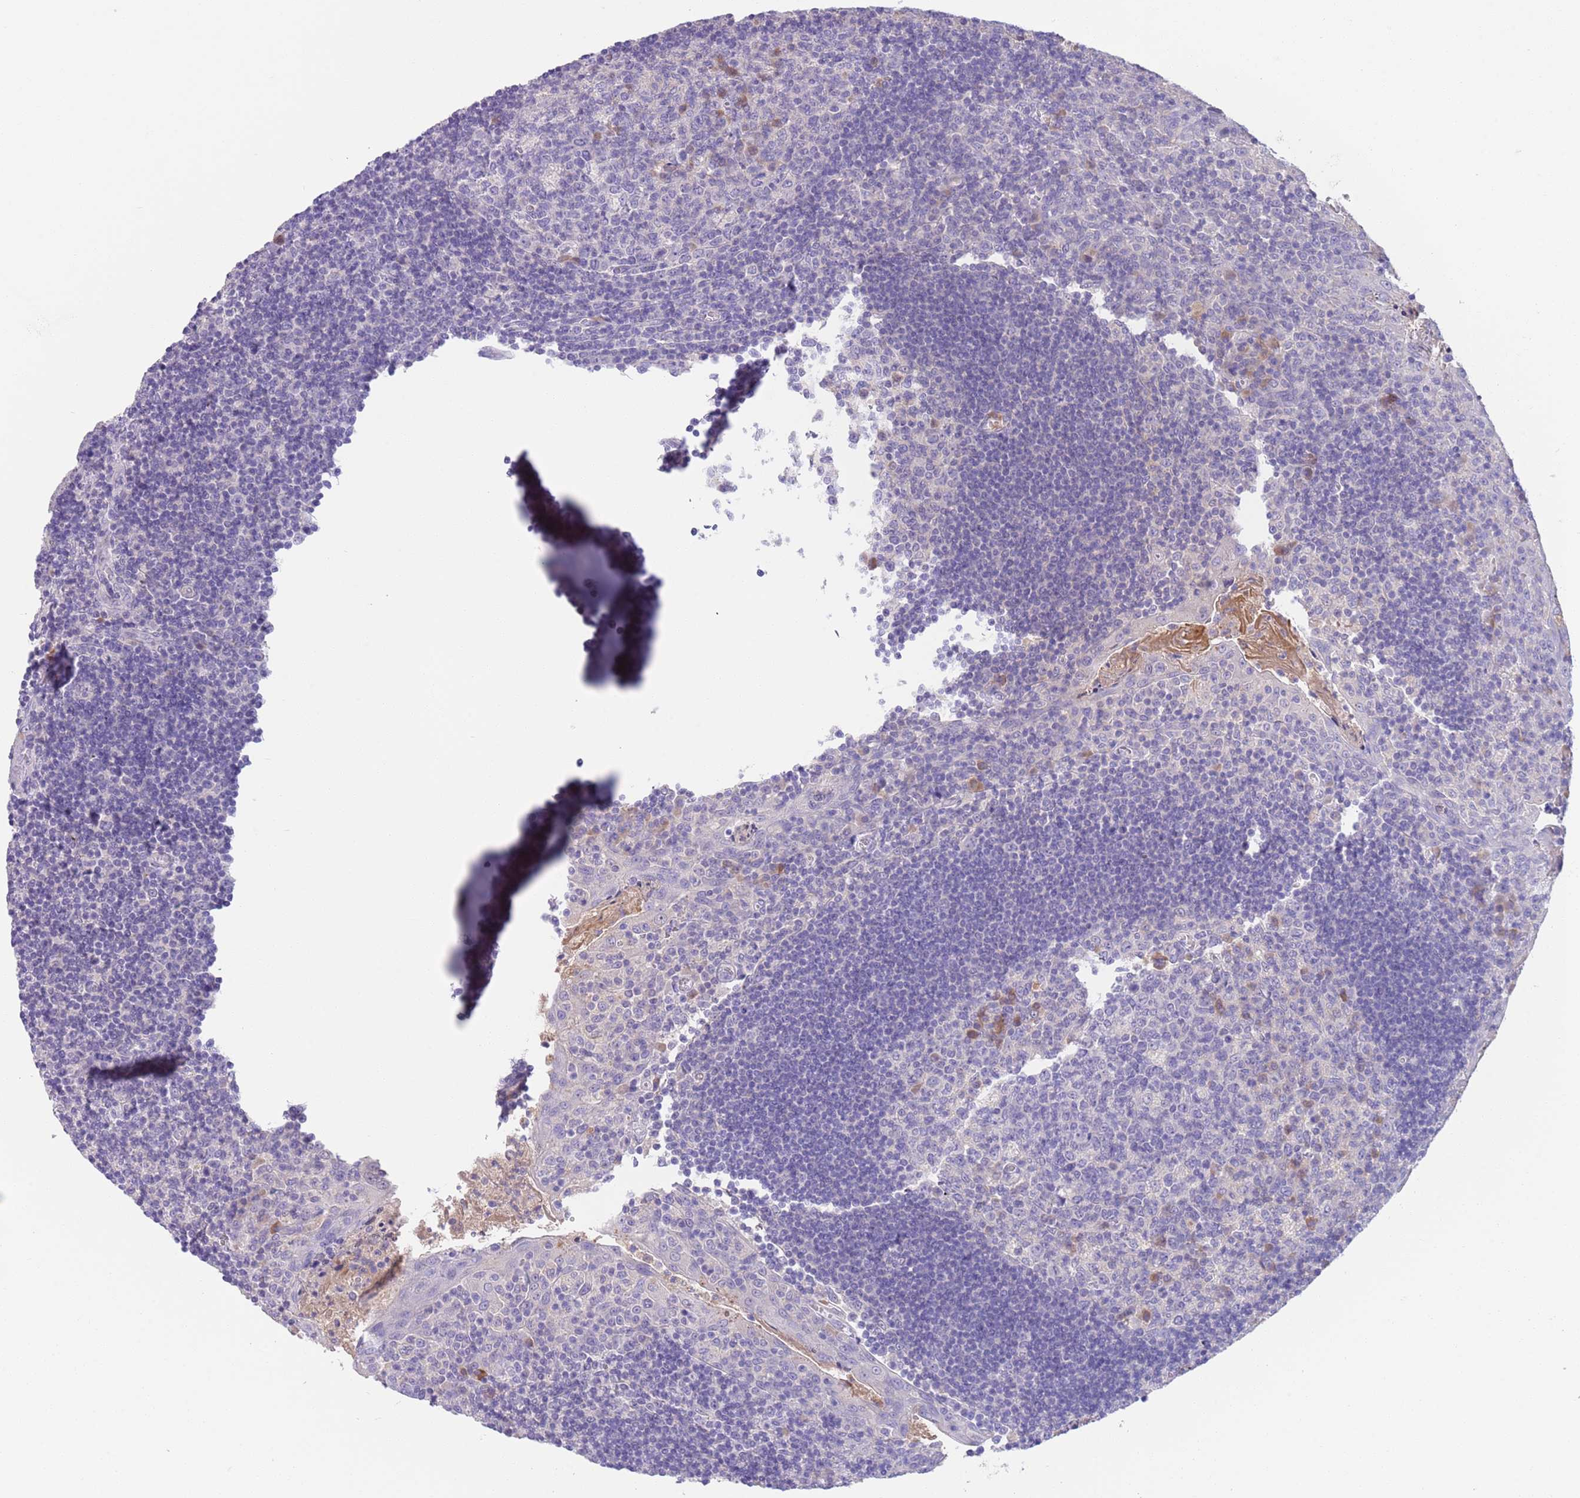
{"staining": {"intensity": "negative", "quantity": "none", "location": "none"}, "tissue": "tonsil", "cell_type": "Germinal center cells", "image_type": "normal", "snomed": [{"axis": "morphology", "description": "Normal tissue, NOS"}, {"axis": "topography", "description": "Tonsil"}], "caption": "Immunohistochemical staining of unremarkable human tonsil exhibits no significant positivity in germinal center cells.", "gene": "IGFL4", "patient": {"sex": "male", "age": 17}}